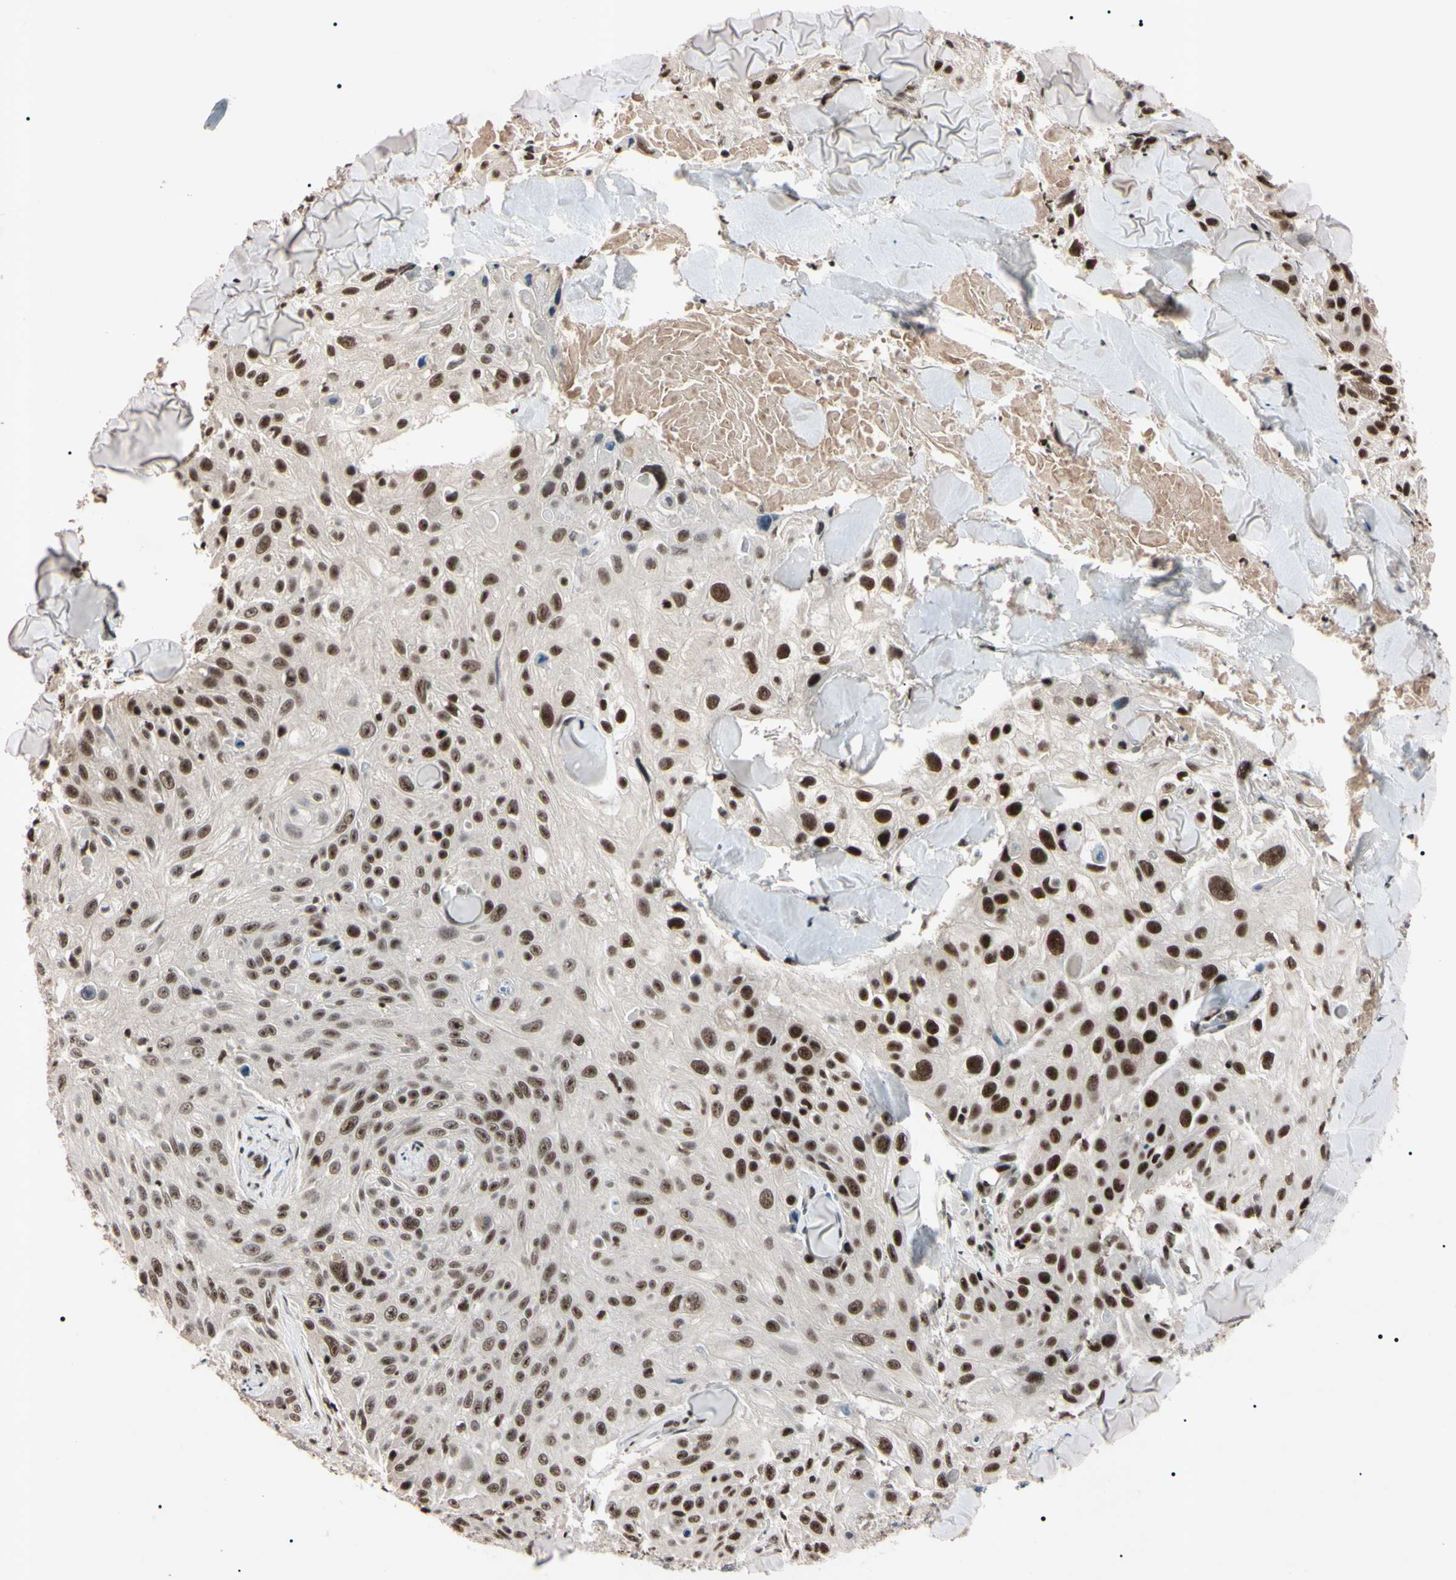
{"staining": {"intensity": "strong", "quantity": "25%-75%", "location": "nuclear"}, "tissue": "skin cancer", "cell_type": "Tumor cells", "image_type": "cancer", "snomed": [{"axis": "morphology", "description": "Squamous cell carcinoma, NOS"}, {"axis": "topography", "description": "Skin"}], "caption": "DAB immunohistochemical staining of squamous cell carcinoma (skin) exhibits strong nuclear protein positivity in approximately 25%-75% of tumor cells.", "gene": "YY1", "patient": {"sex": "male", "age": 86}}